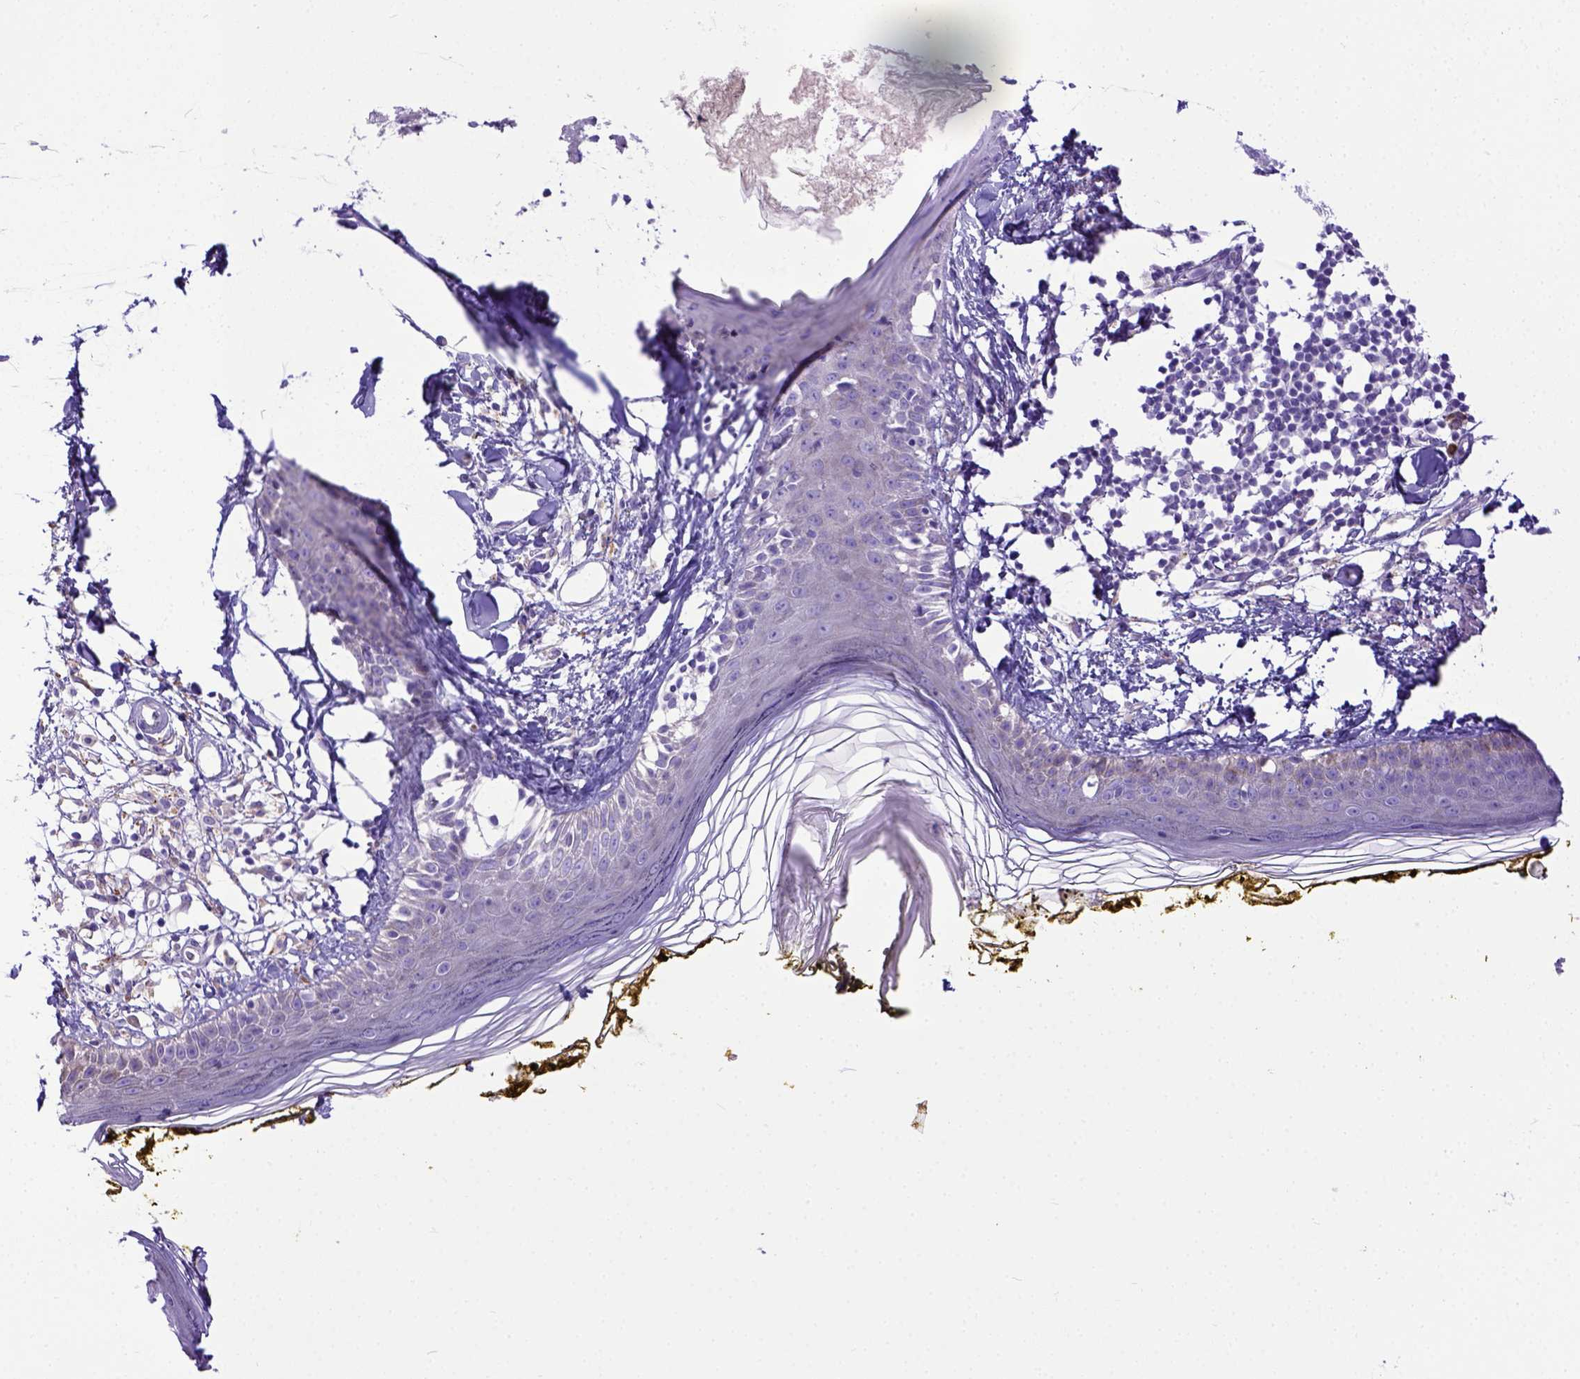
{"staining": {"intensity": "negative", "quantity": "none", "location": "none"}, "tissue": "skin", "cell_type": "Fibroblasts", "image_type": "normal", "snomed": [{"axis": "morphology", "description": "Normal tissue, NOS"}, {"axis": "topography", "description": "Skin"}], "caption": "Image shows no protein expression in fibroblasts of normal skin.", "gene": "CFAP300", "patient": {"sex": "male", "age": 76}}